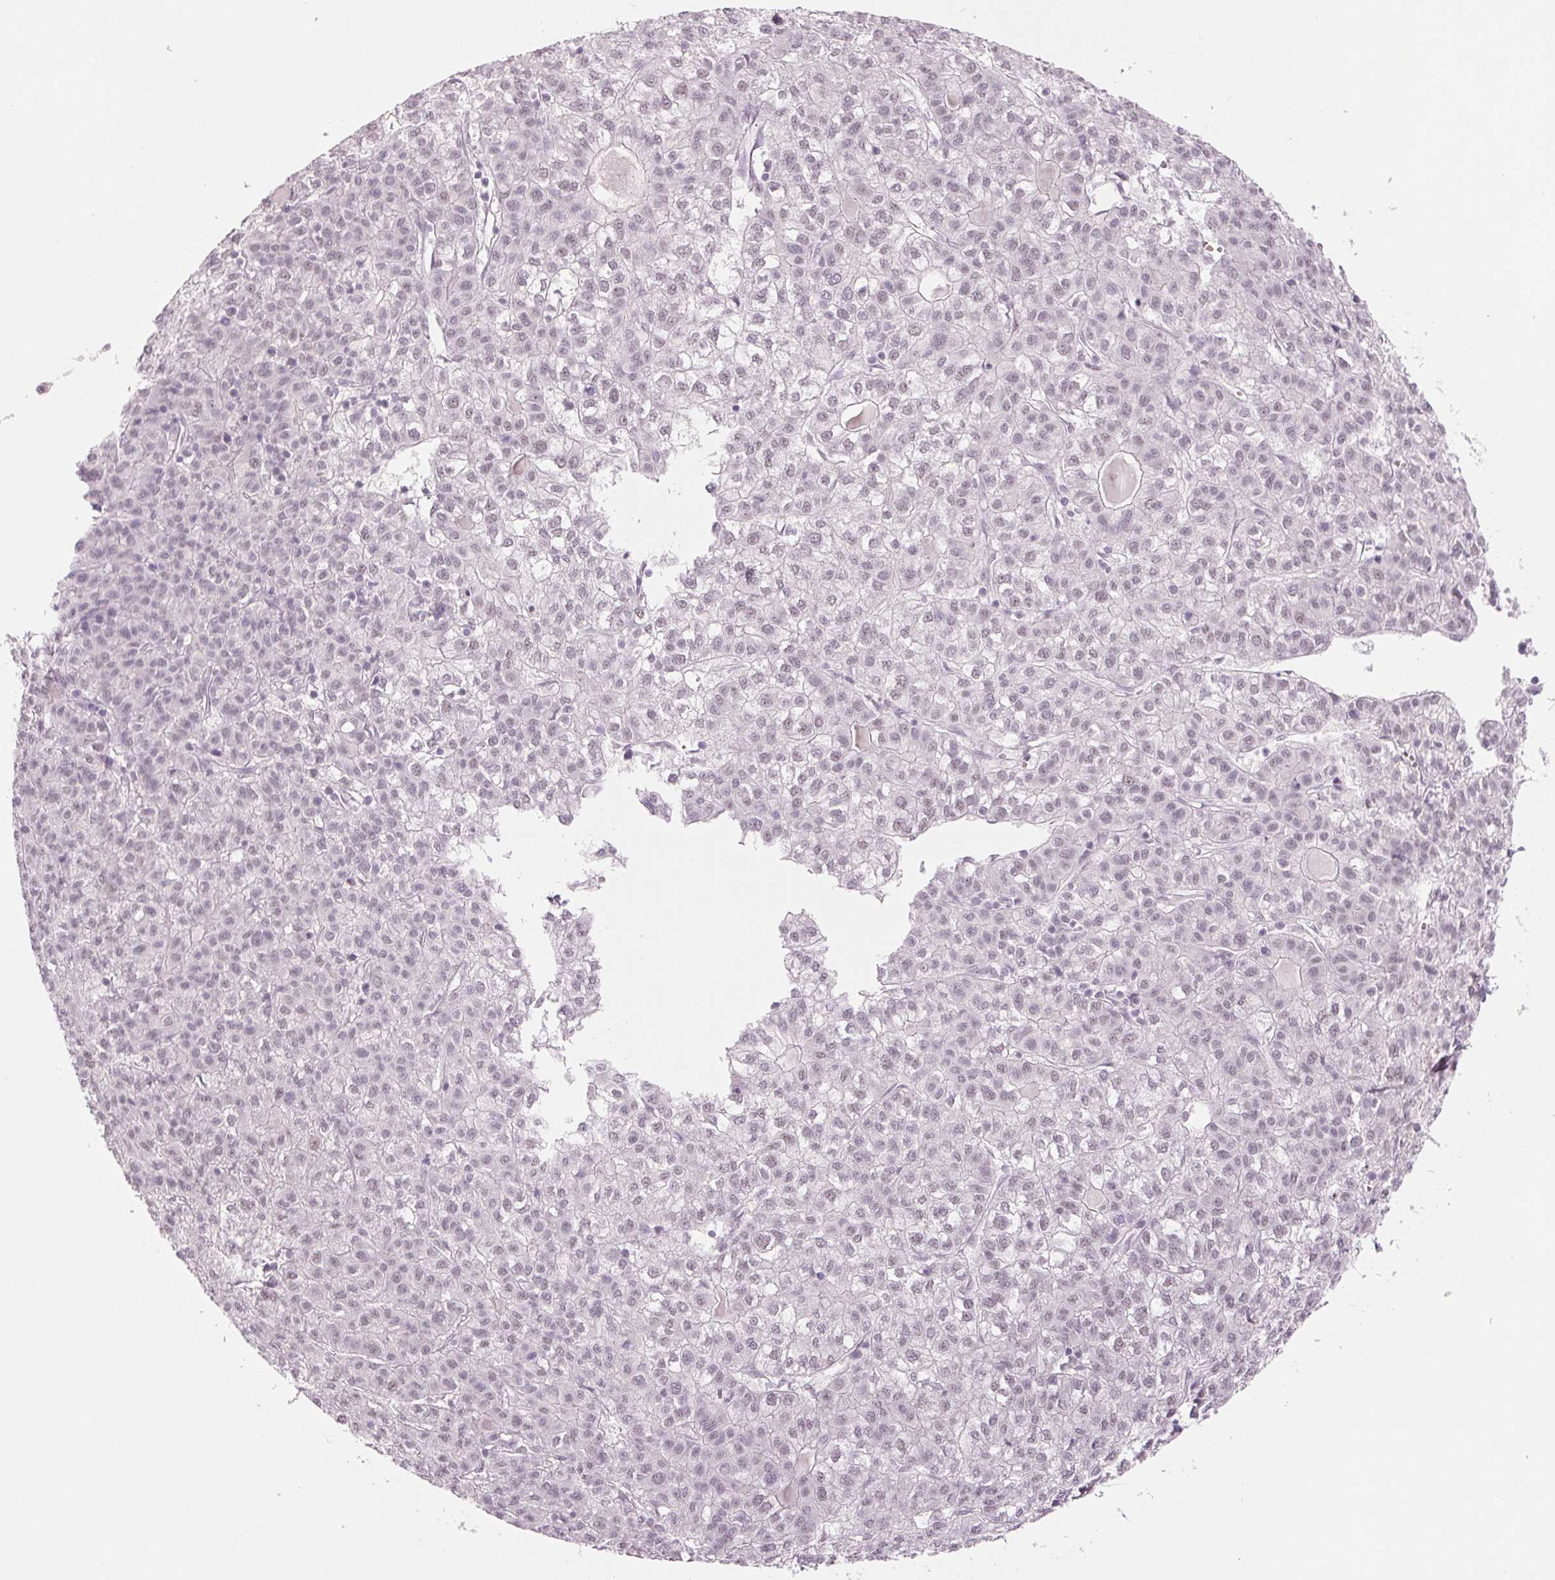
{"staining": {"intensity": "weak", "quantity": "25%-75%", "location": "nuclear"}, "tissue": "liver cancer", "cell_type": "Tumor cells", "image_type": "cancer", "snomed": [{"axis": "morphology", "description": "Carcinoma, Hepatocellular, NOS"}, {"axis": "topography", "description": "Liver"}], "caption": "The image displays immunohistochemical staining of liver hepatocellular carcinoma. There is weak nuclear staining is appreciated in approximately 25%-75% of tumor cells.", "gene": "ZC3H14", "patient": {"sex": "female", "age": 43}}